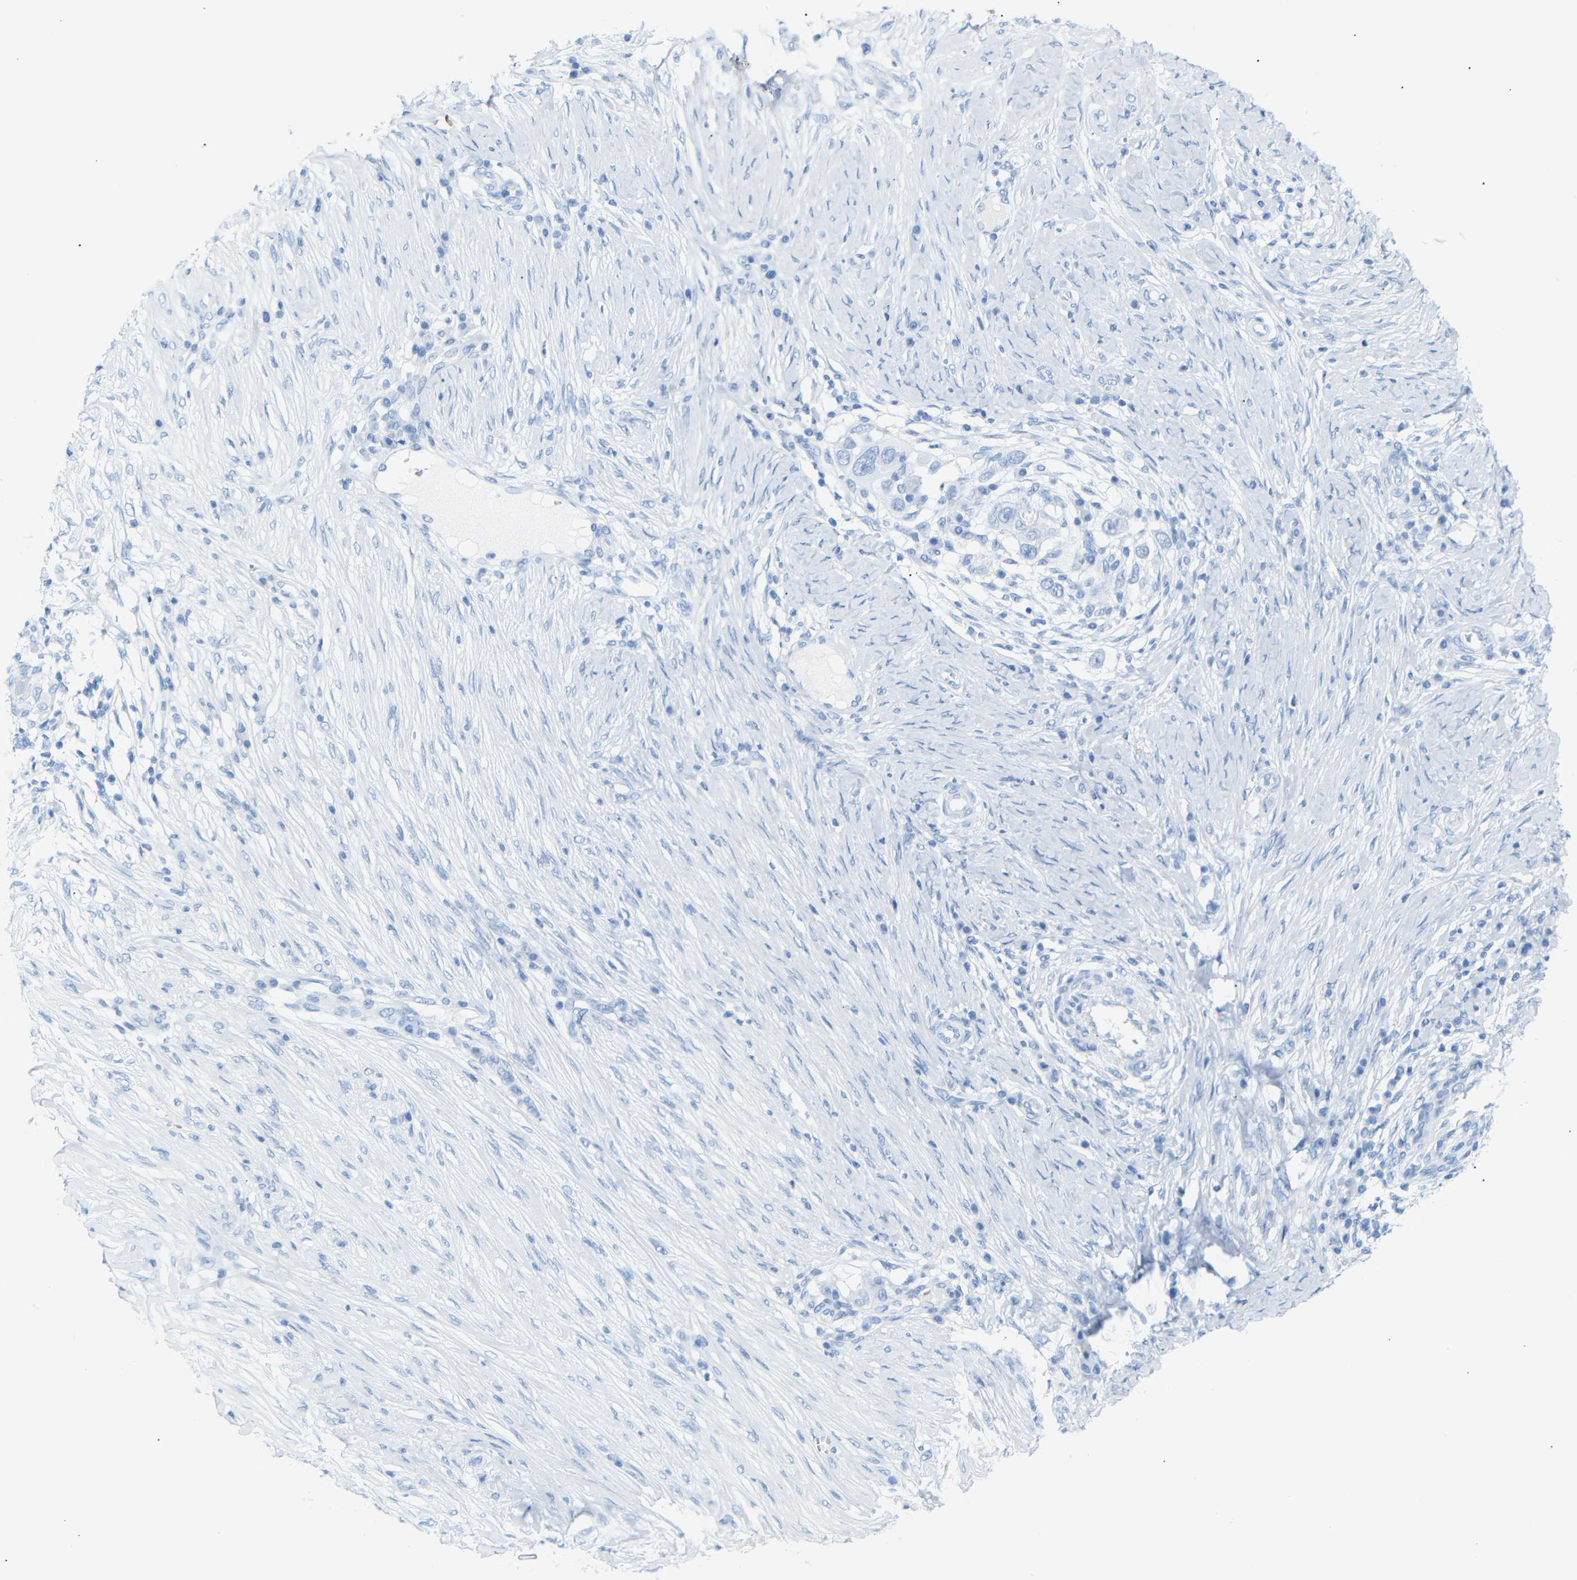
{"staining": {"intensity": "weak", "quantity": "<25%", "location": "cytoplasmic/membranous"}, "tissue": "skin cancer", "cell_type": "Tumor cells", "image_type": "cancer", "snomed": [{"axis": "morphology", "description": "Squamous cell carcinoma, NOS"}, {"axis": "topography", "description": "Skin"}], "caption": "Human skin squamous cell carcinoma stained for a protein using IHC exhibits no expression in tumor cells.", "gene": "DYNAP", "patient": {"sex": "female", "age": 44}}